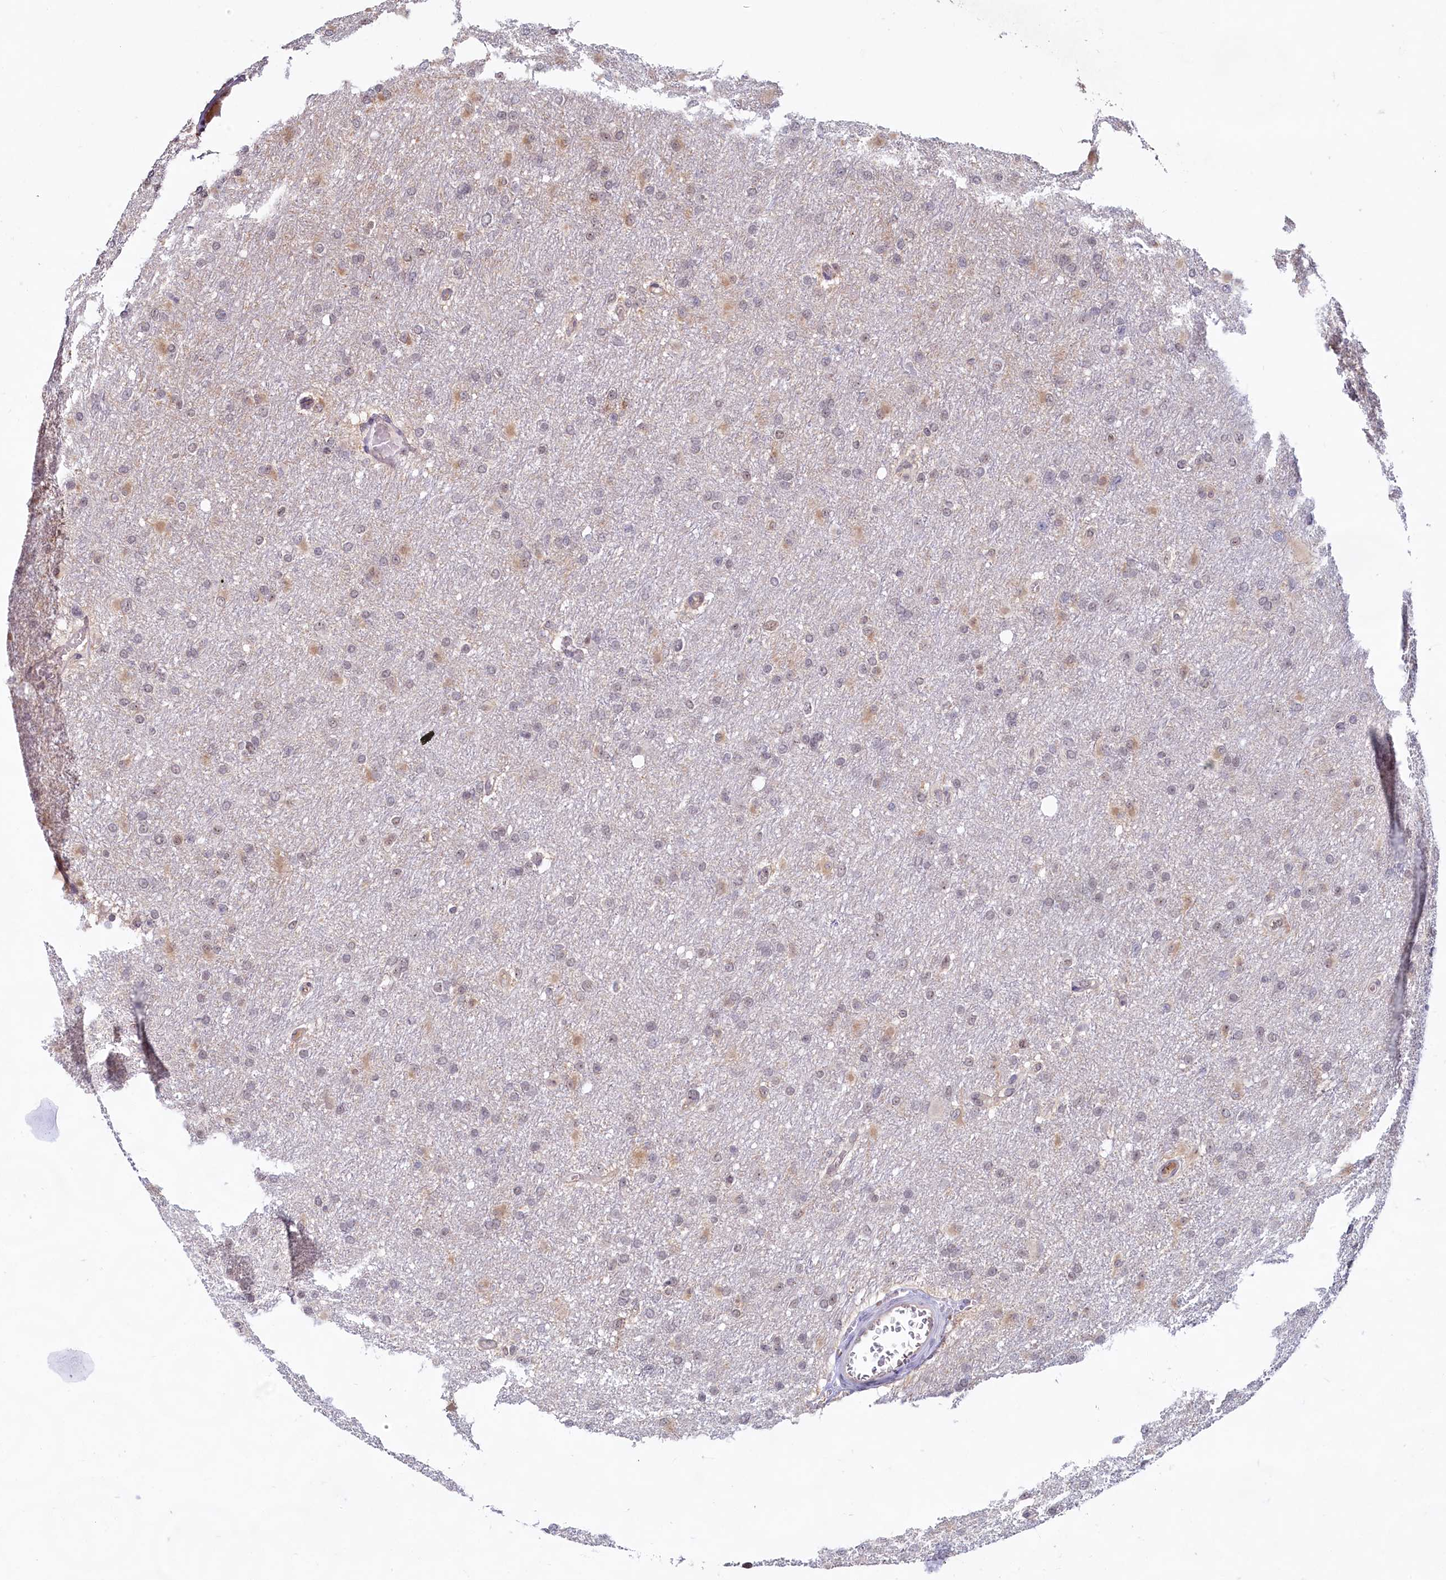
{"staining": {"intensity": "negative", "quantity": "none", "location": "none"}, "tissue": "glioma", "cell_type": "Tumor cells", "image_type": "cancer", "snomed": [{"axis": "morphology", "description": "Glioma, malignant, High grade"}, {"axis": "topography", "description": "Cerebral cortex"}], "caption": "Protein analysis of glioma displays no significant positivity in tumor cells. Brightfield microscopy of IHC stained with DAB (3,3'-diaminobenzidine) (brown) and hematoxylin (blue), captured at high magnification.", "gene": "C1D", "patient": {"sex": "female", "age": 36}}